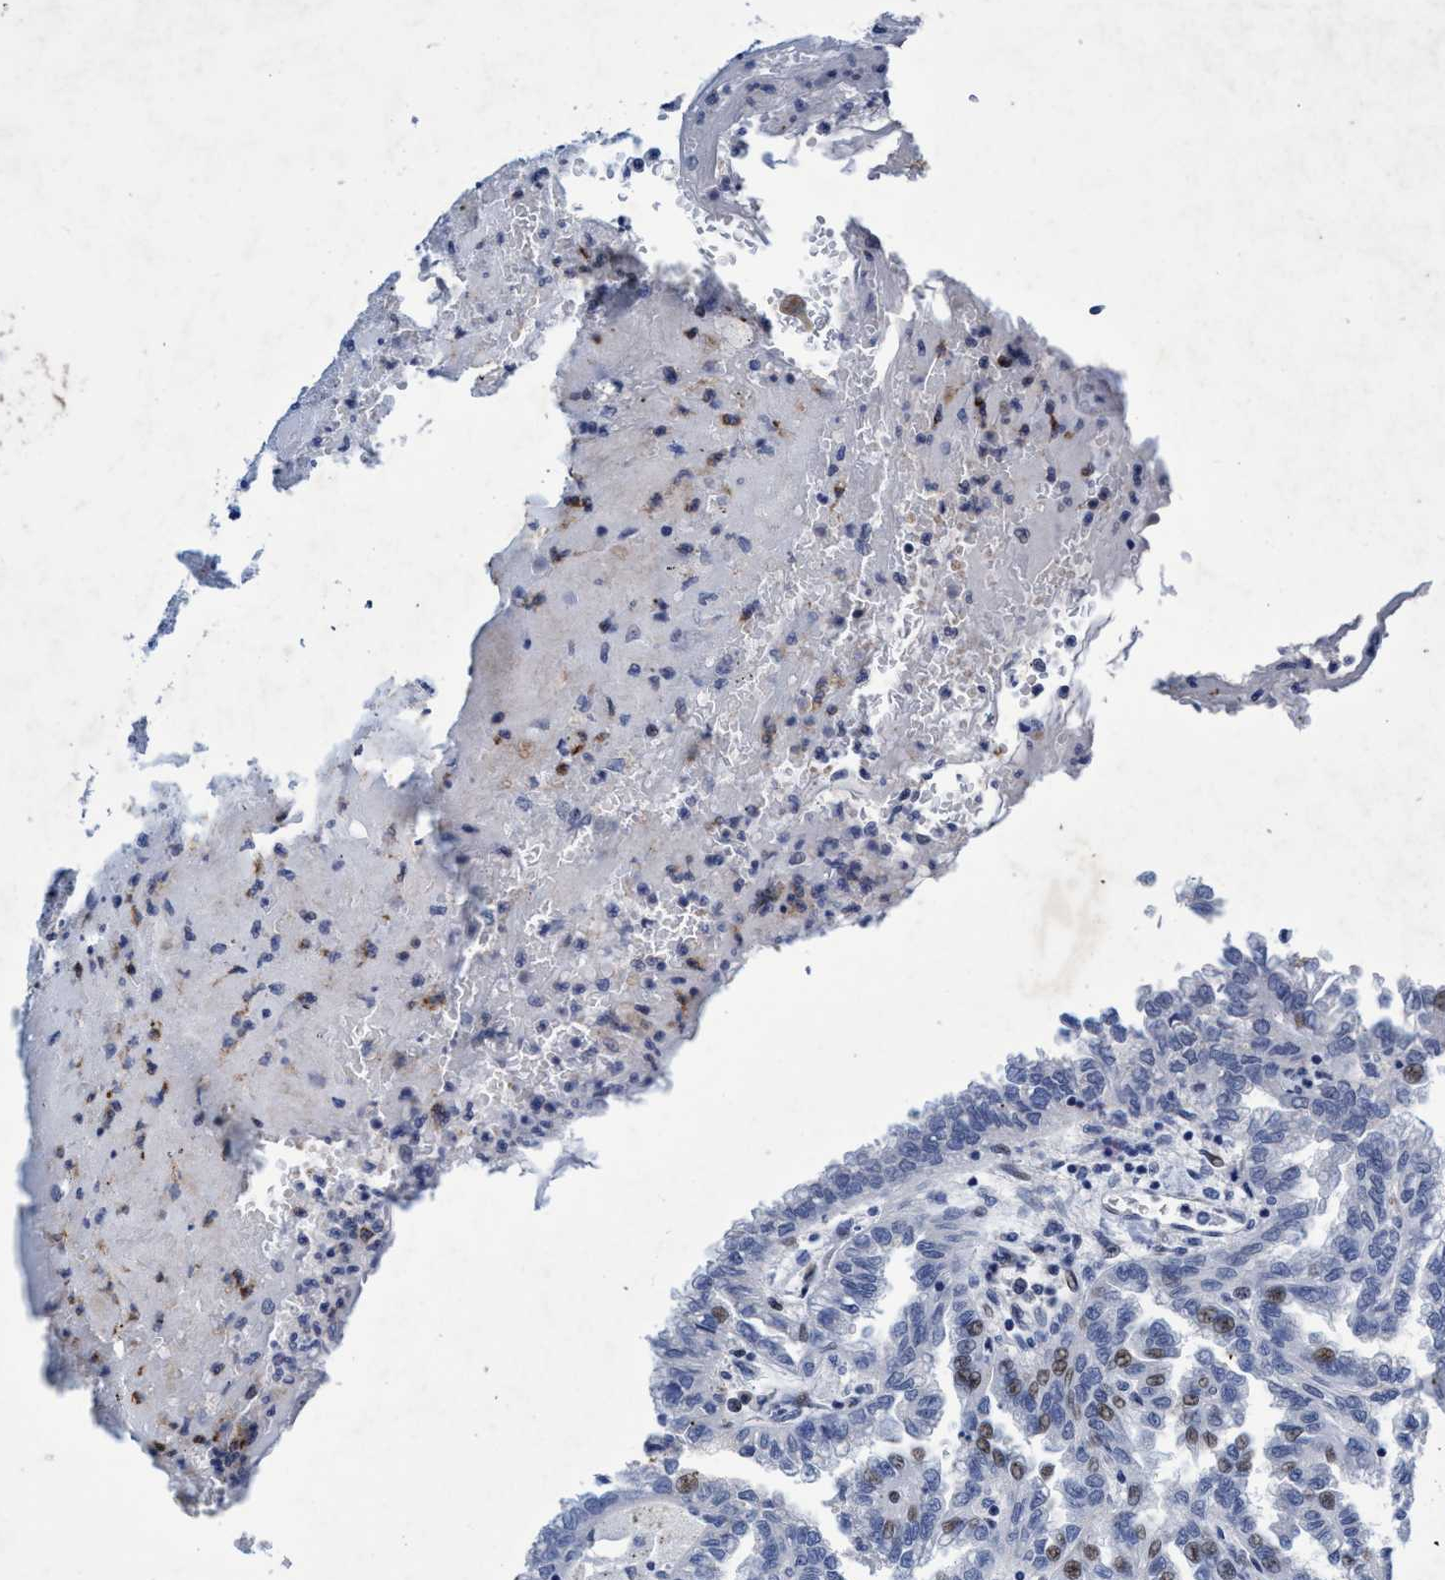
{"staining": {"intensity": "moderate", "quantity": "<25%", "location": "cytoplasmic/membranous"}, "tissue": "renal cancer", "cell_type": "Tumor cells", "image_type": "cancer", "snomed": [{"axis": "morphology", "description": "Inflammation, NOS"}, {"axis": "morphology", "description": "Adenocarcinoma, NOS"}, {"axis": "topography", "description": "Kidney"}], "caption": "Tumor cells display moderate cytoplasmic/membranous positivity in approximately <25% of cells in adenocarcinoma (renal). The protein is shown in brown color, while the nuclei are stained blue.", "gene": "GRB14", "patient": {"sex": "male", "age": 68}}